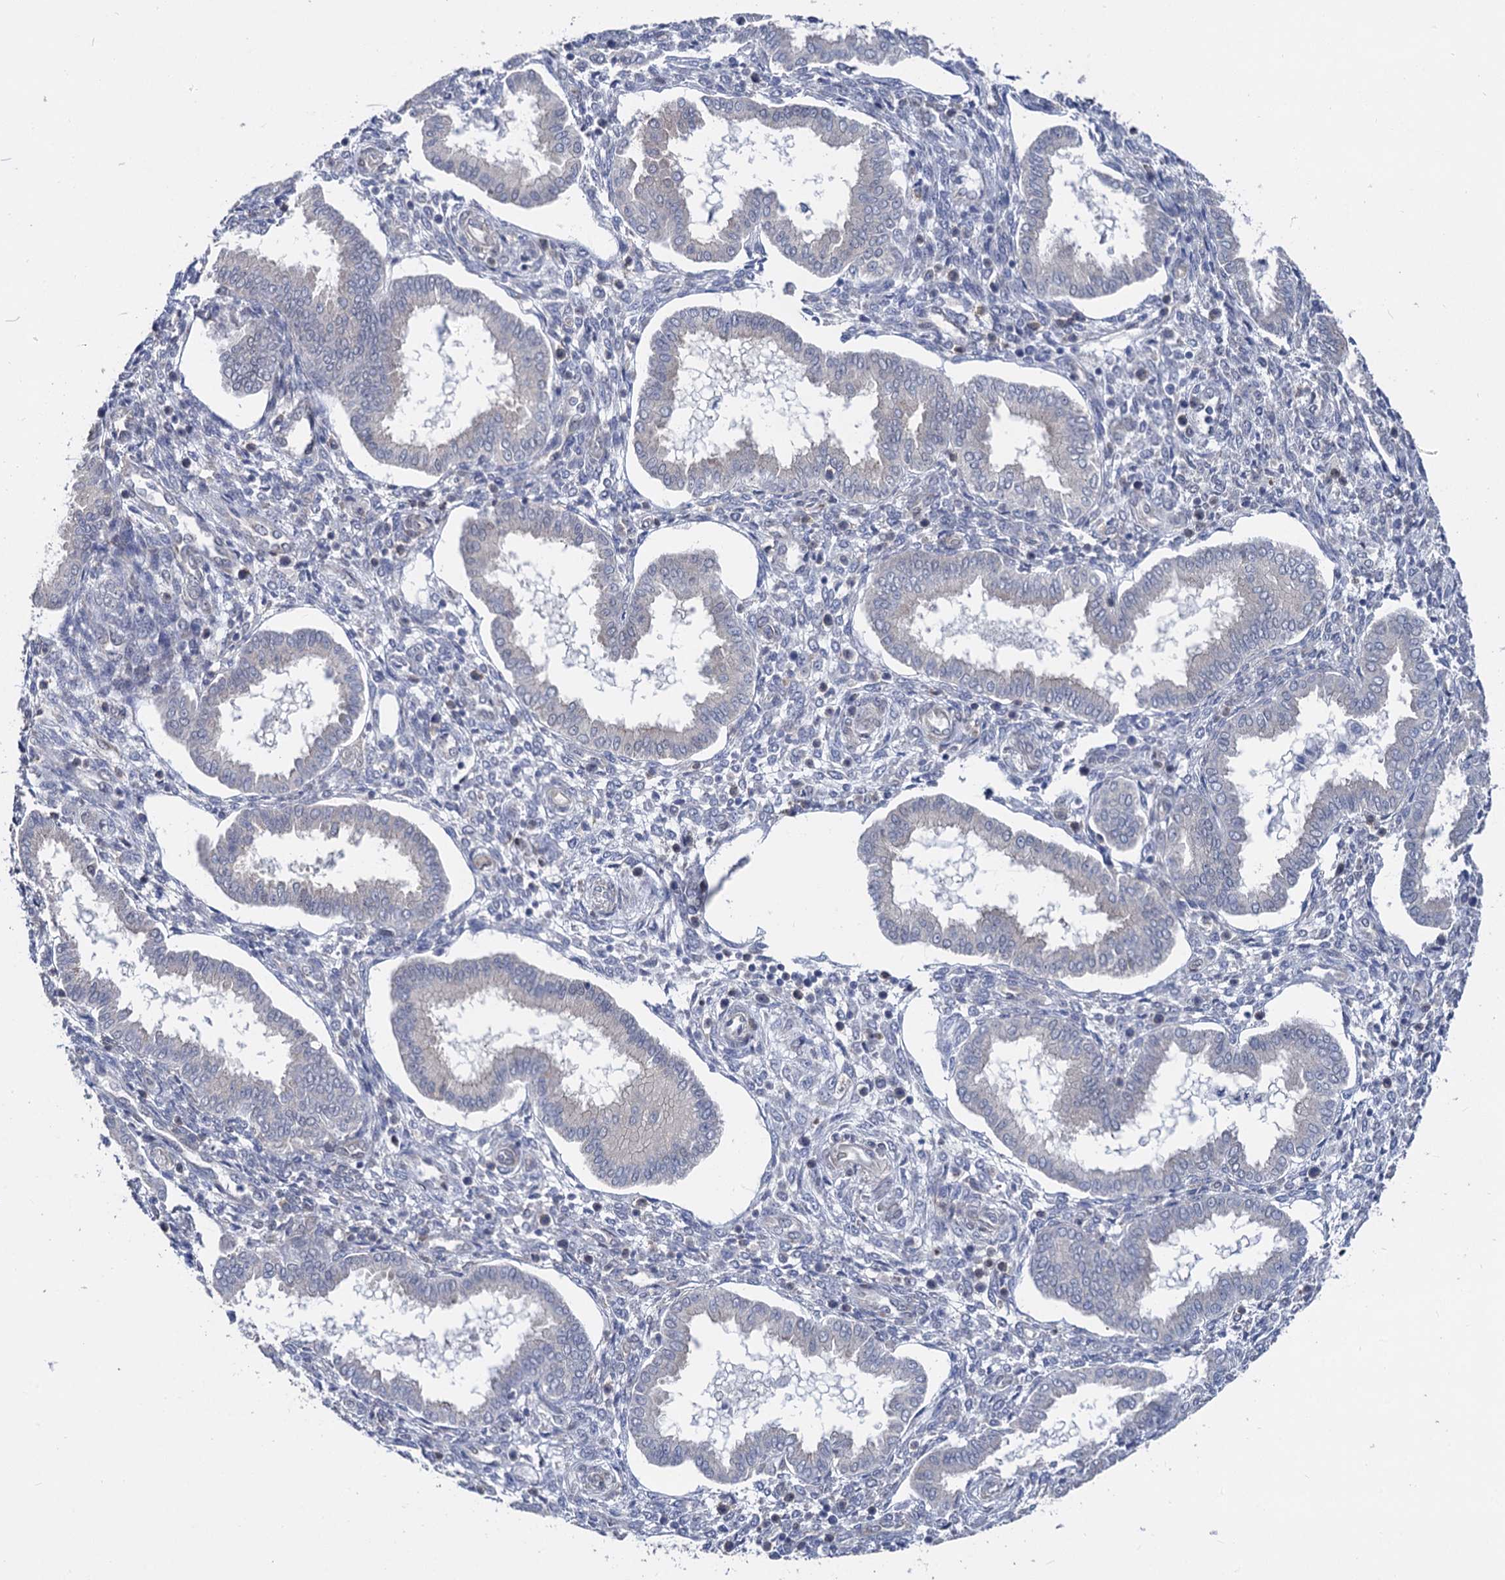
{"staining": {"intensity": "negative", "quantity": "none", "location": "none"}, "tissue": "endometrium", "cell_type": "Cells in endometrial stroma", "image_type": "normal", "snomed": [{"axis": "morphology", "description": "Normal tissue, NOS"}, {"axis": "topography", "description": "Endometrium"}], "caption": "Protein analysis of normal endometrium reveals no significant staining in cells in endometrial stroma.", "gene": "CAPRIN2", "patient": {"sex": "female", "age": 24}}